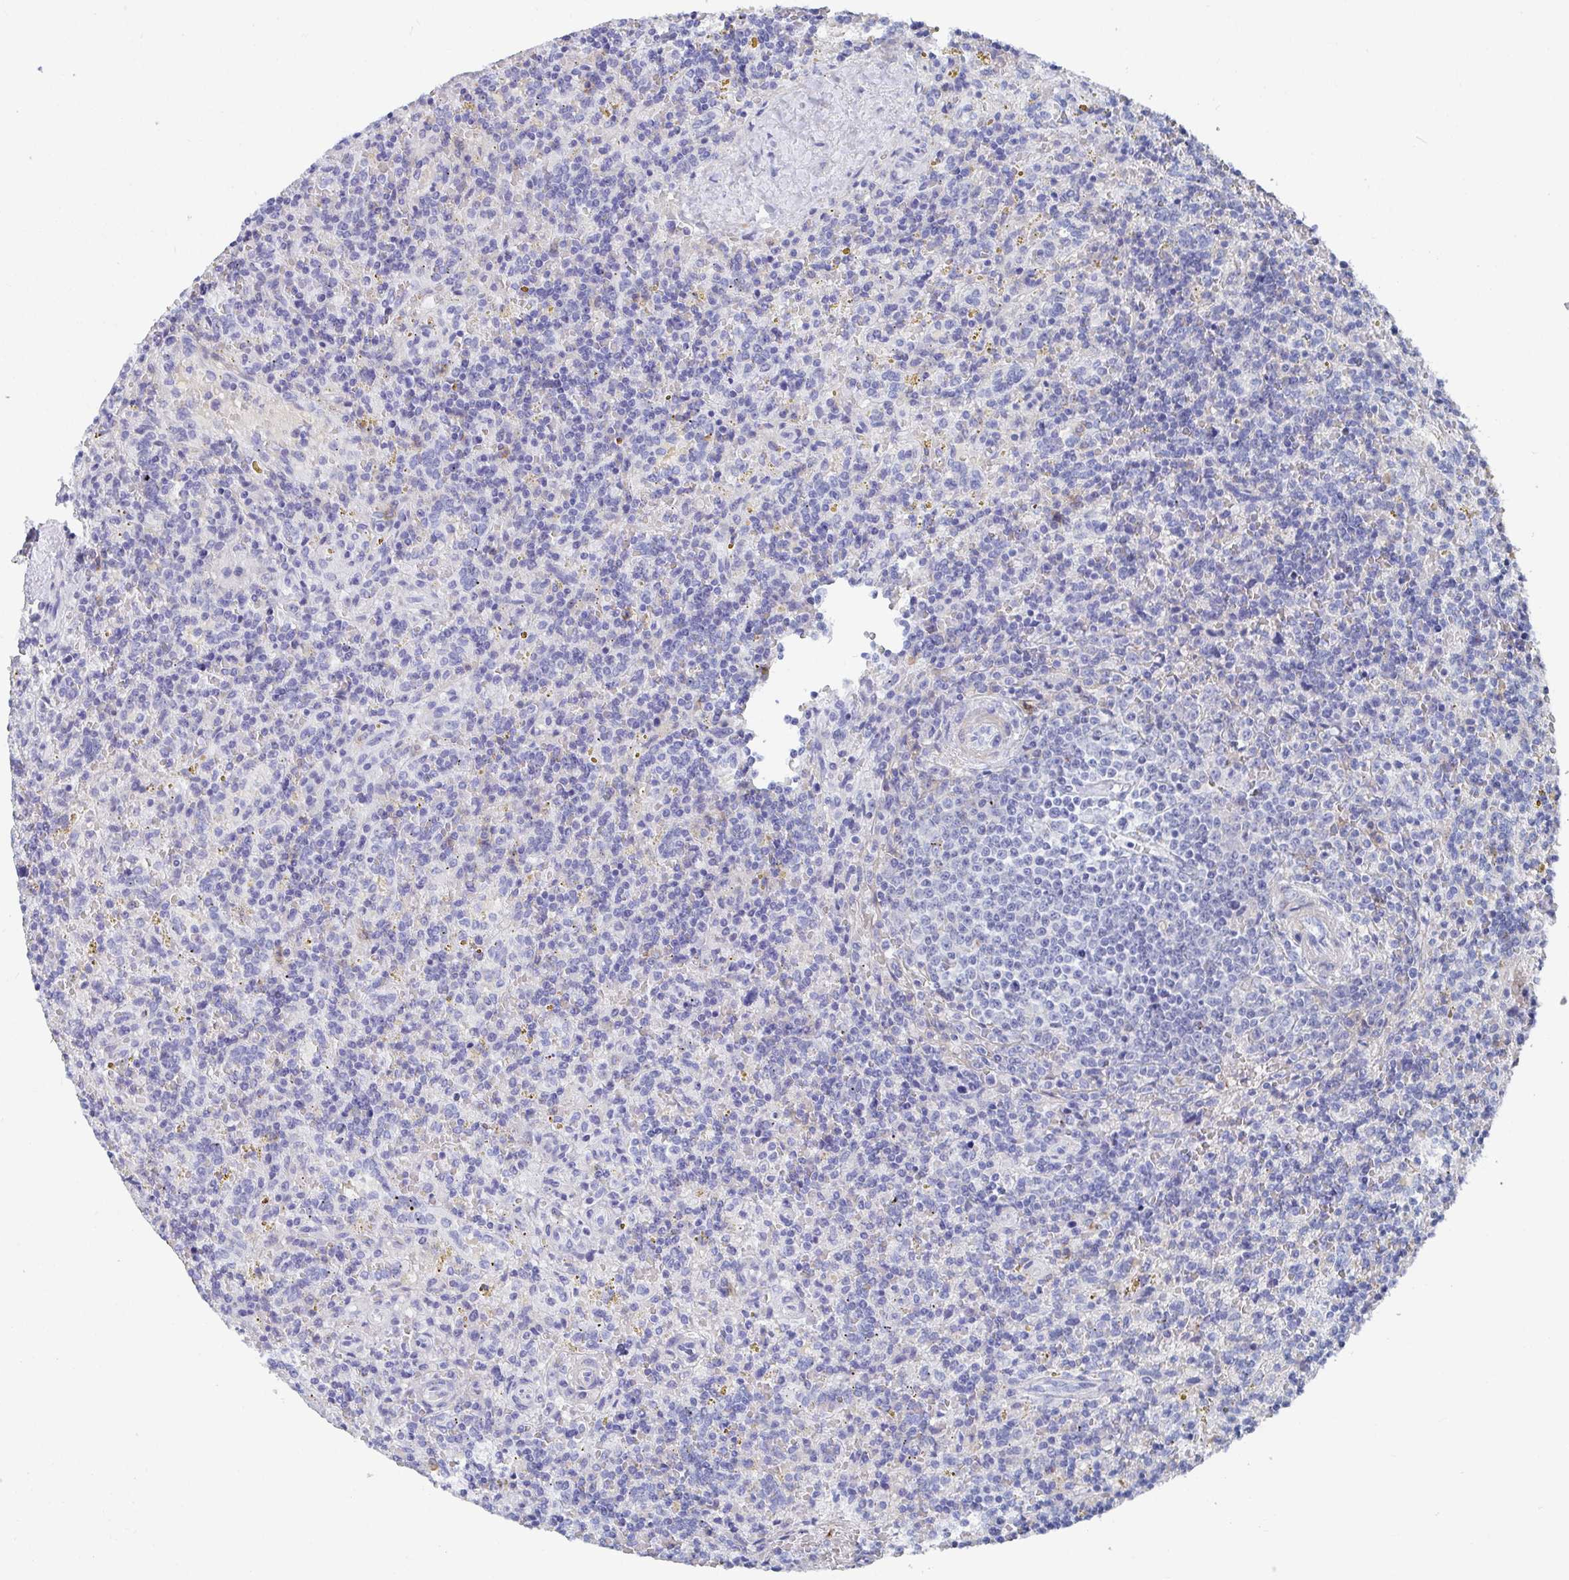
{"staining": {"intensity": "negative", "quantity": "none", "location": "none"}, "tissue": "lymphoma", "cell_type": "Tumor cells", "image_type": "cancer", "snomed": [{"axis": "morphology", "description": "Malignant lymphoma, non-Hodgkin's type, Low grade"}, {"axis": "topography", "description": "Spleen"}], "caption": "This is a histopathology image of immunohistochemistry staining of lymphoma, which shows no expression in tumor cells.", "gene": "ZFP82", "patient": {"sex": "male", "age": 67}}